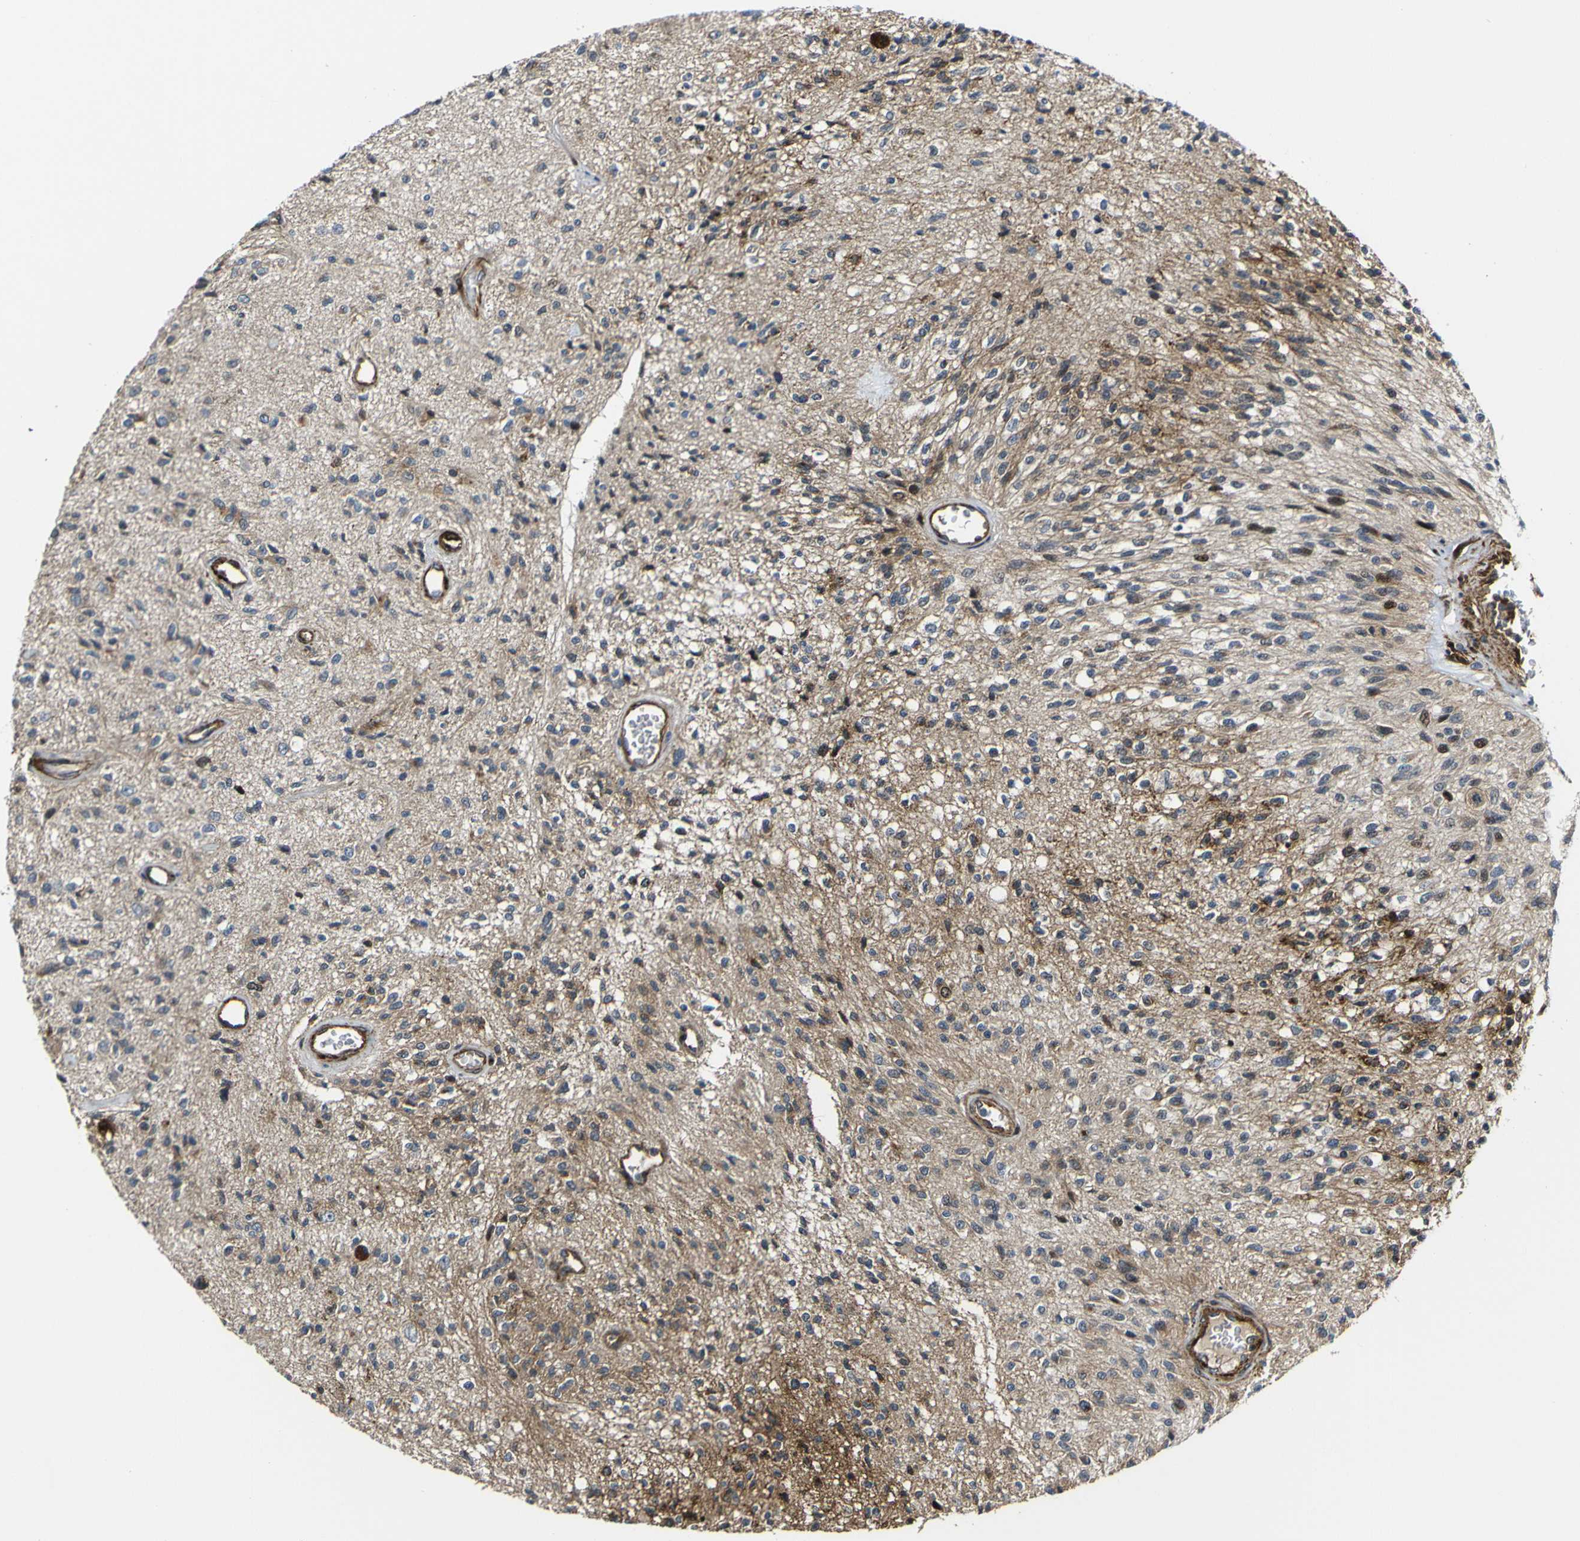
{"staining": {"intensity": "strong", "quantity": "25%-75%", "location": "cytoplasmic/membranous"}, "tissue": "glioma", "cell_type": "Tumor cells", "image_type": "cancer", "snomed": [{"axis": "morphology", "description": "Normal tissue, NOS"}, {"axis": "morphology", "description": "Glioma, malignant, High grade"}, {"axis": "topography", "description": "Cerebral cortex"}], "caption": "Protein positivity by IHC demonstrates strong cytoplasmic/membranous positivity in approximately 25%-75% of tumor cells in malignant high-grade glioma. The protein is shown in brown color, while the nuclei are stained blue.", "gene": "ECE1", "patient": {"sex": "male", "age": 77}}